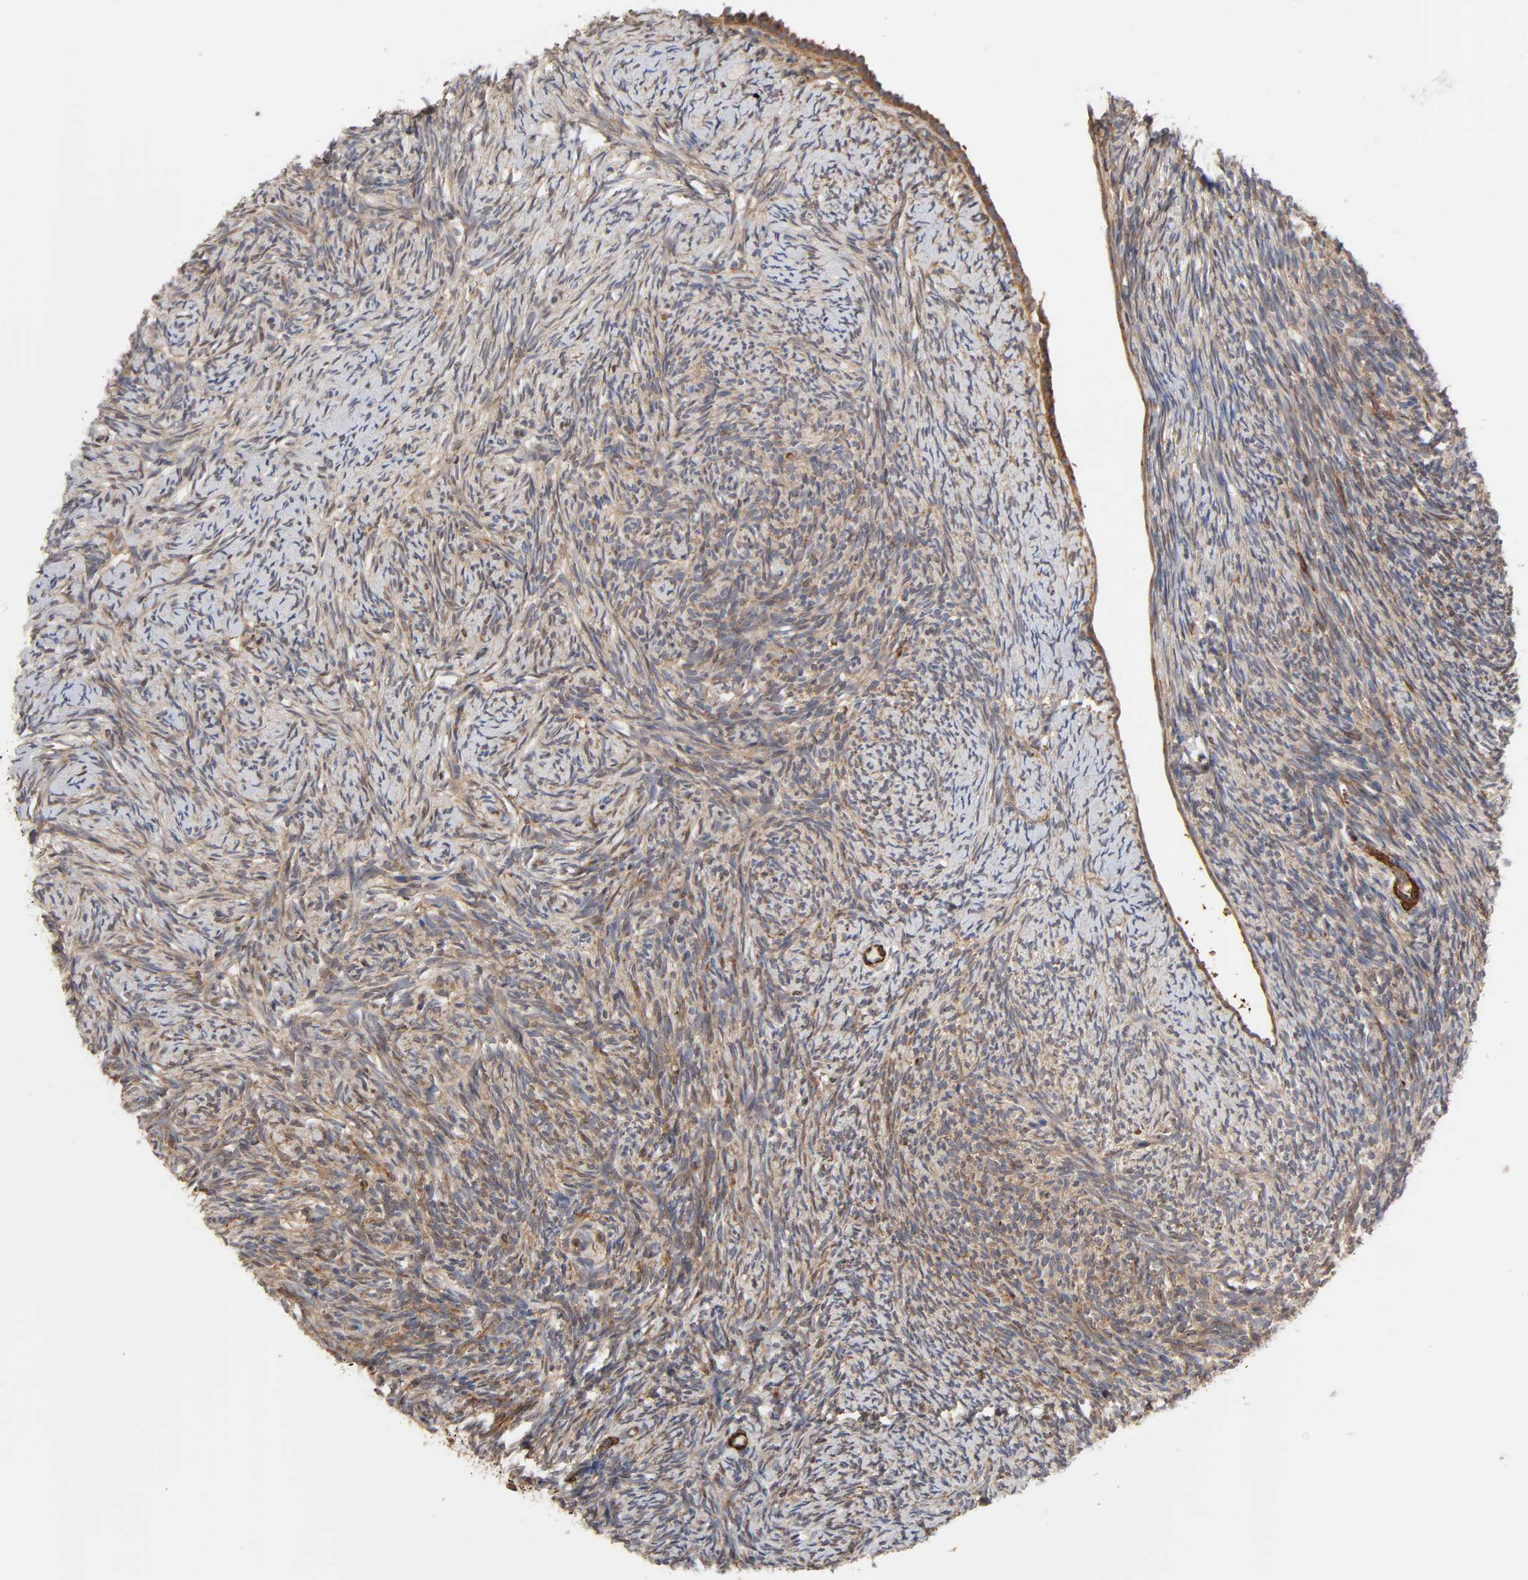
{"staining": {"intensity": "moderate", "quantity": ">75%", "location": "cytoplasmic/membranous"}, "tissue": "ovary", "cell_type": "Ovarian stroma cells", "image_type": "normal", "snomed": [{"axis": "morphology", "description": "Normal tissue, NOS"}, {"axis": "topography", "description": "Ovary"}], "caption": "Protein staining displays moderate cytoplasmic/membranous expression in about >75% of ovarian stroma cells in benign ovary.", "gene": "GNPTG", "patient": {"sex": "female", "age": 60}}